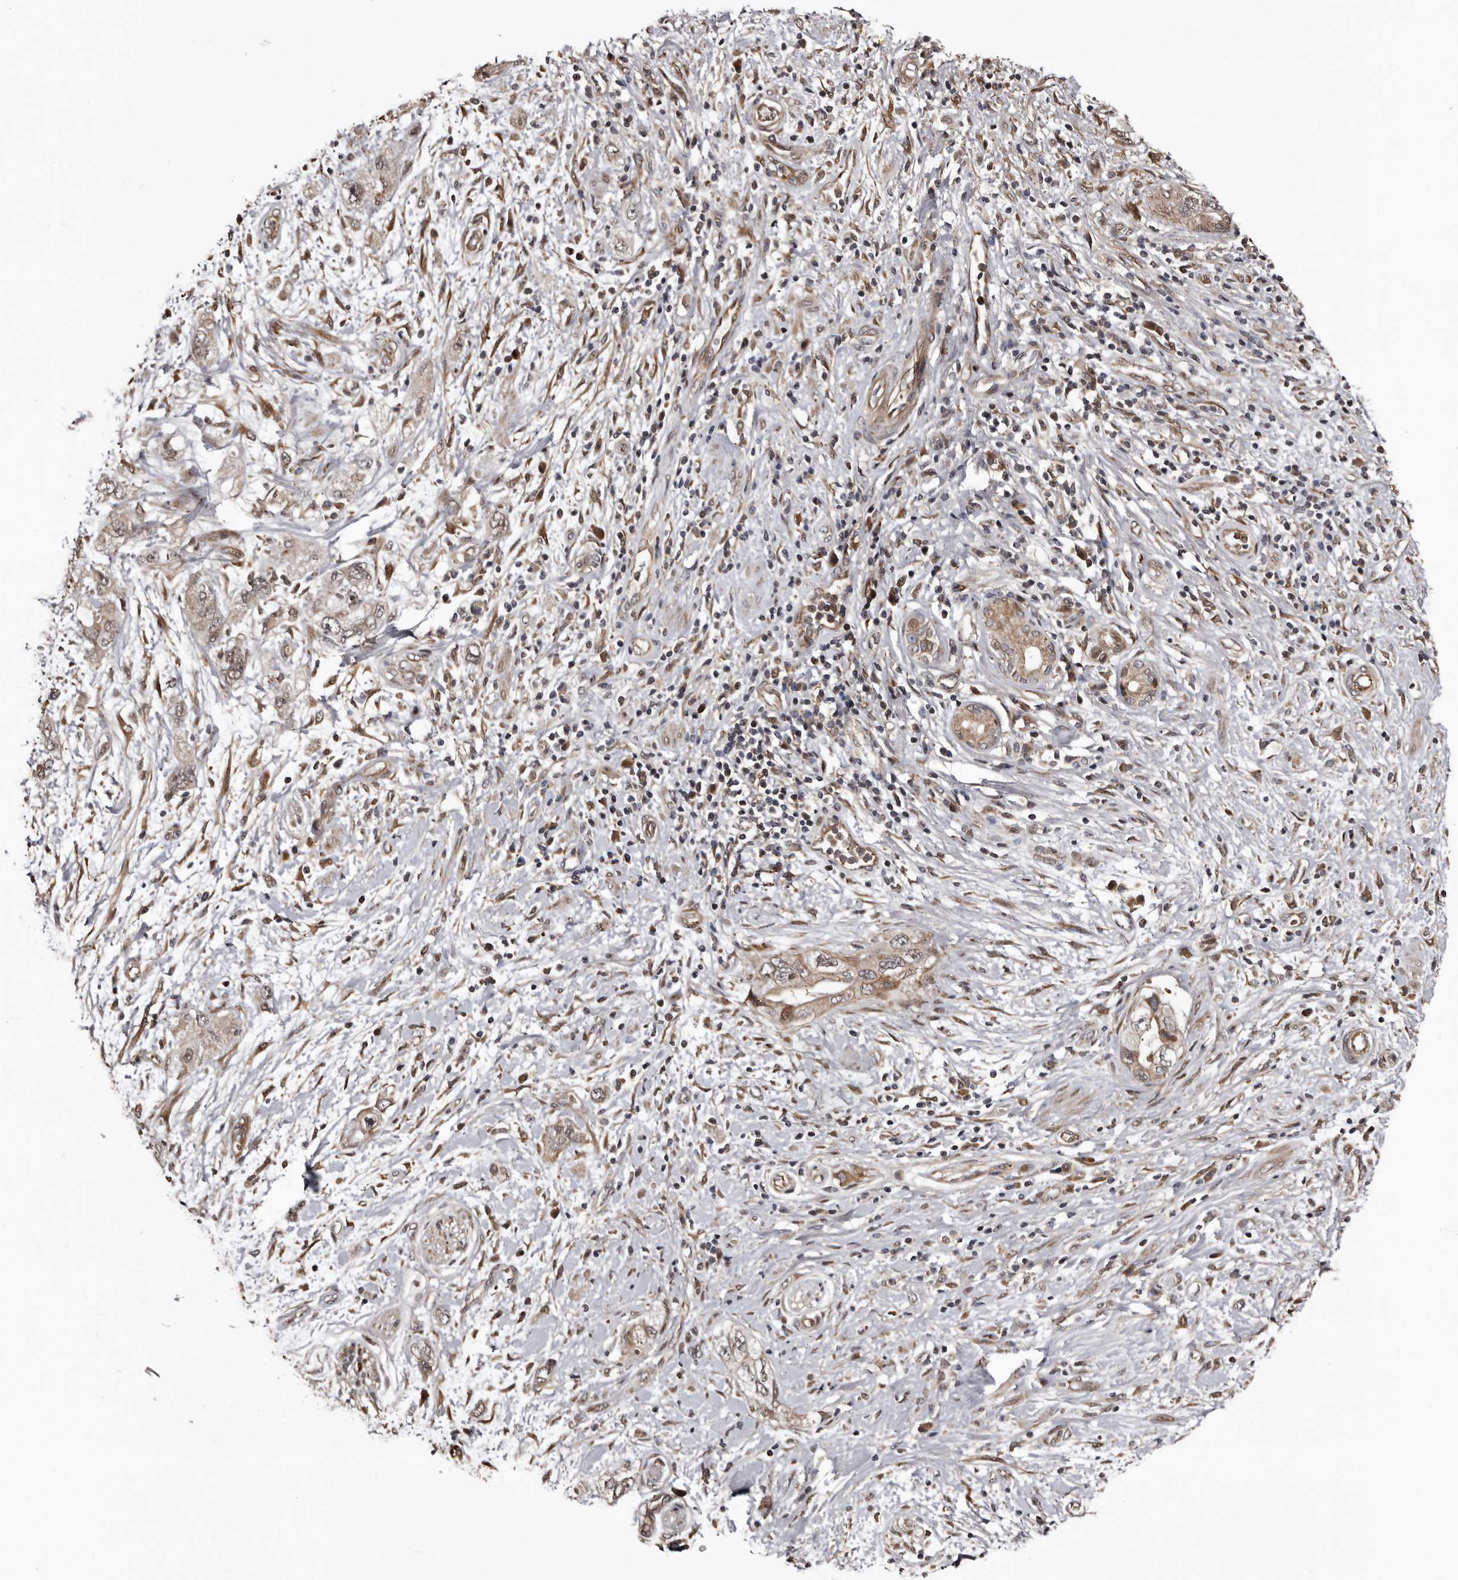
{"staining": {"intensity": "weak", "quantity": ">75%", "location": "cytoplasmic/membranous"}, "tissue": "pancreatic cancer", "cell_type": "Tumor cells", "image_type": "cancer", "snomed": [{"axis": "morphology", "description": "Adenocarcinoma, NOS"}, {"axis": "topography", "description": "Pancreas"}], "caption": "This is a histology image of IHC staining of pancreatic cancer (adenocarcinoma), which shows weak staining in the cytoplasmic/membranous of tumor cells.", "gene": "SERTAD4", "patient": {"sex": "female", "age": 73}}